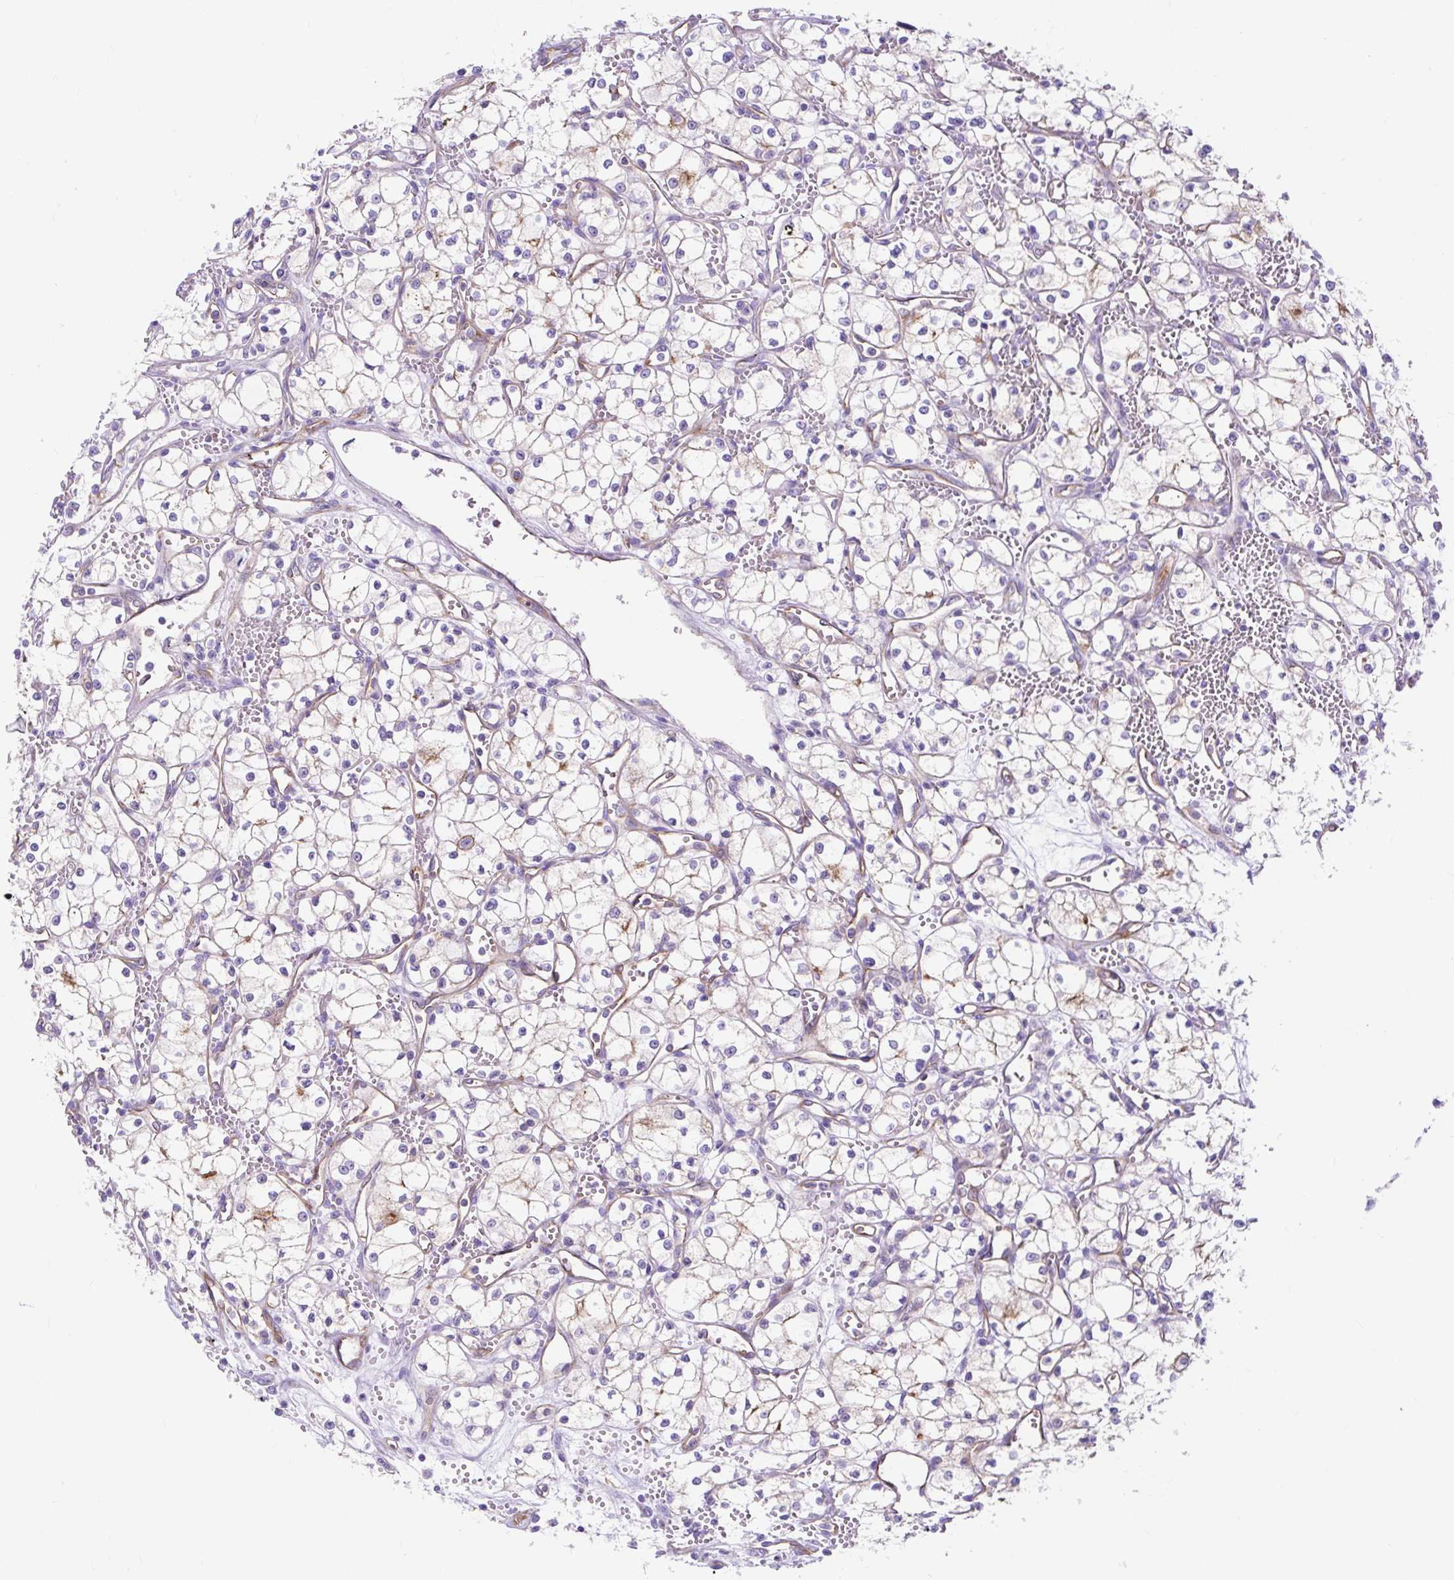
{"staining": {"intensity": "negative", "quantity": "none", "location": "none"}, "tissue": "renal cancer", "cell_type": "Tumor cells", "image_type": "cancer", "snomed": [{"axis": "morphology", "description": "Adenocarcinoma, NOS"}, {"axis": "topography", "description": "Kidney"}], "caption": "Histopathology image shows no protein expression in tumor cells of renal adenocarcinoma tissue.", "gene": "HIP1R", "patient": {"sex": "male", "age": 59}}